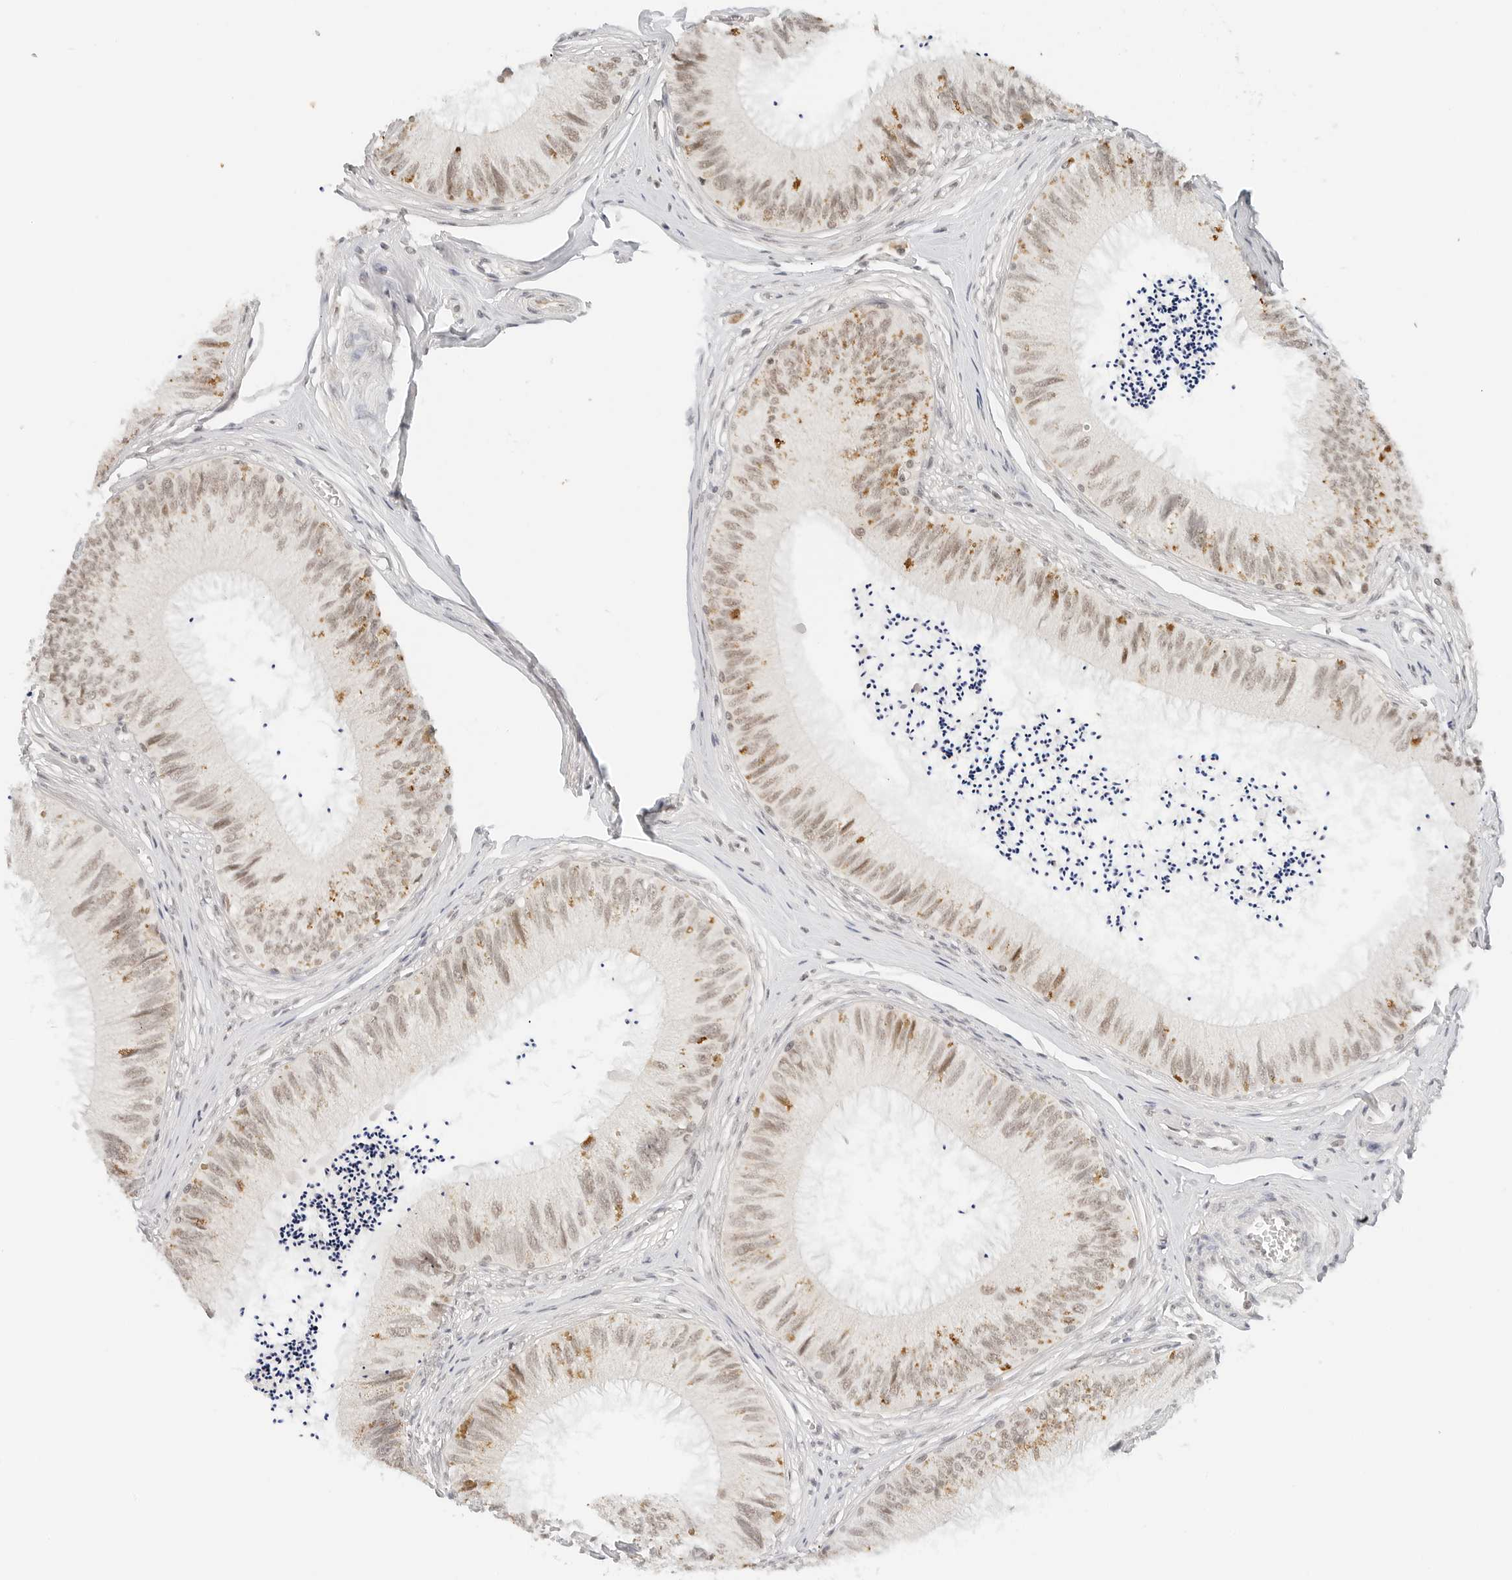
{"staining": {"intensity": "weak", "quantity": ">75%", "location": "cytoplasmic/membranous,nuclear"}, "tissue": "epididymis", "cell_type": "Glandular cells", "image_type": "normal", "snomed": [{"axis": "morphology", "description": "Normal tissue, NOS"}, {"axis": "topography", "description": "Epididymis"}], "caption": "Immunohistochemistry (IHC) of unremarkable epididymis shows low levels of weak cytoplasmic/membranous,nuclear expression in approximately >75% of glandular cells.", "gene": "NEO1", "patient": {"sex": "male", "age": 79}}